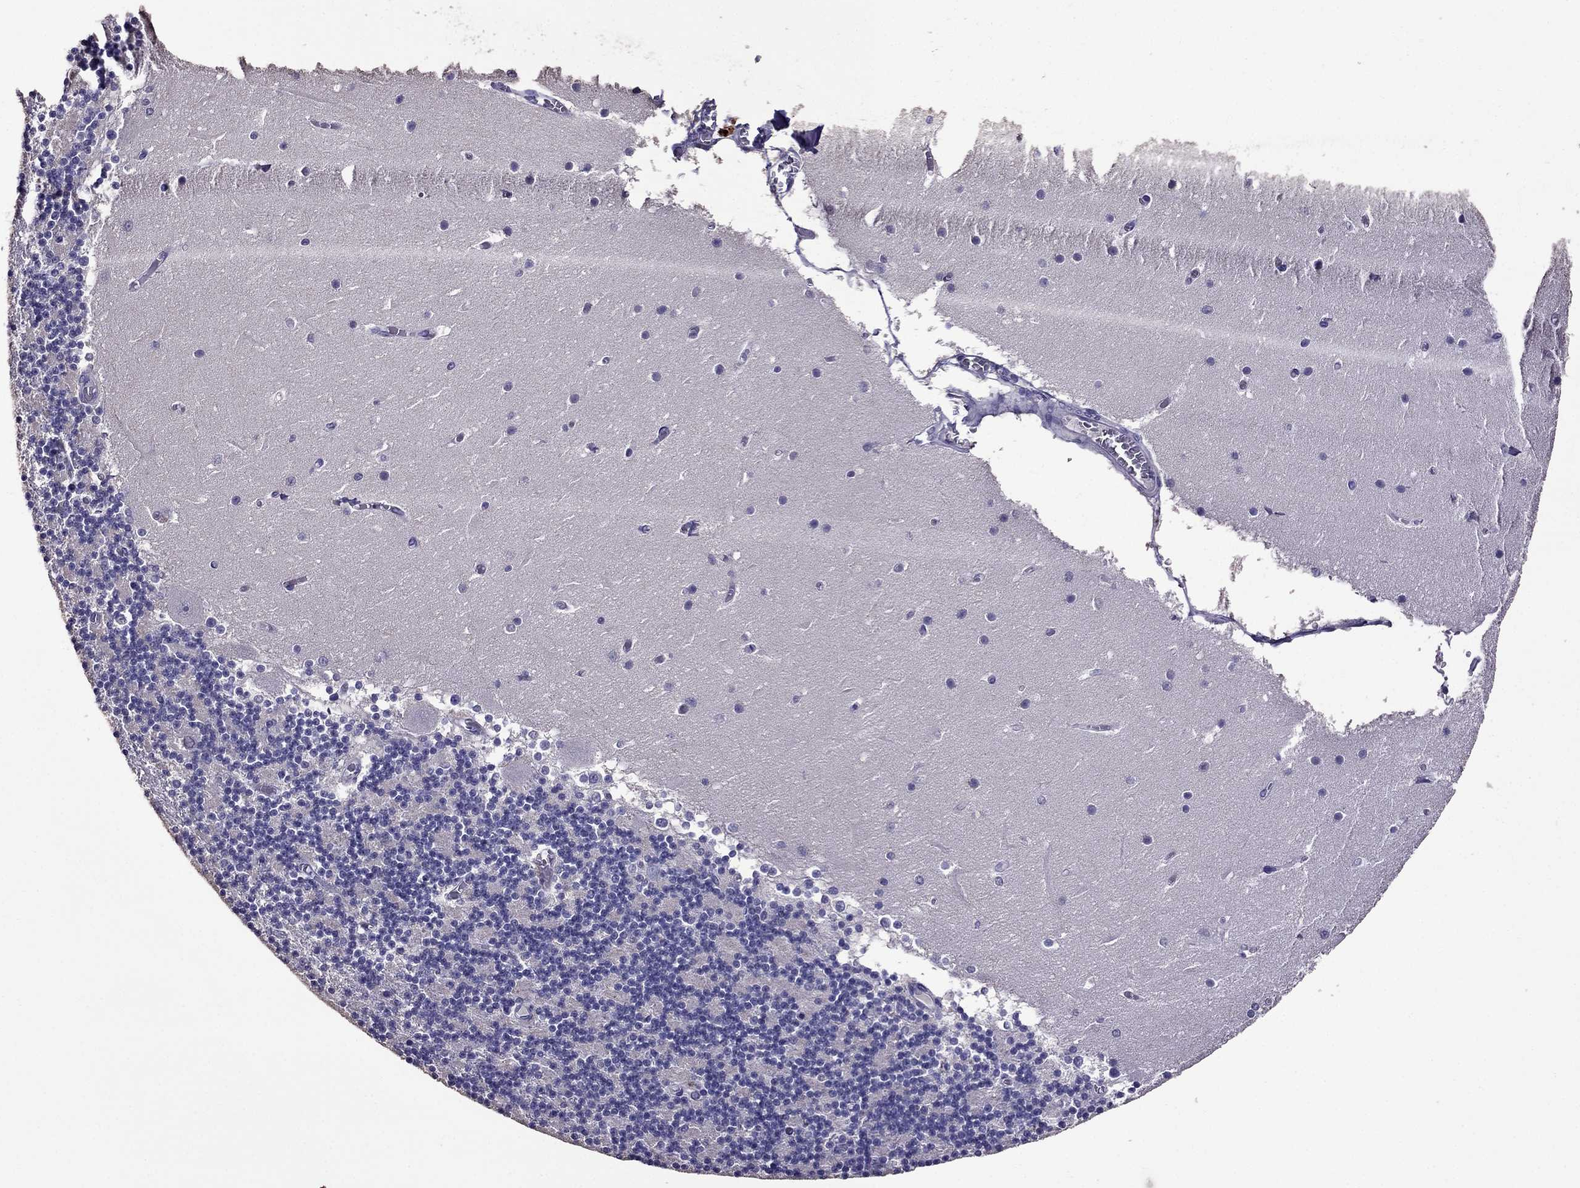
{"staining": {"intensity": "negative", "quantity": "none", "location": "none"}, "tissue": "cerebellum", "cell_type": "Cells in granular layer", "image_type": "normal", "snomed": [{"axis": "morphology", "description": "Normal tissue, NOS"}, {"axis": "topography", "description": "Cerebellum"}], "caption": "Image shows no significant protein staining in cells in granular layer of benign cerebellum.", "gene": "NKX3", "patient": {"sex": "female", "age": 28}}